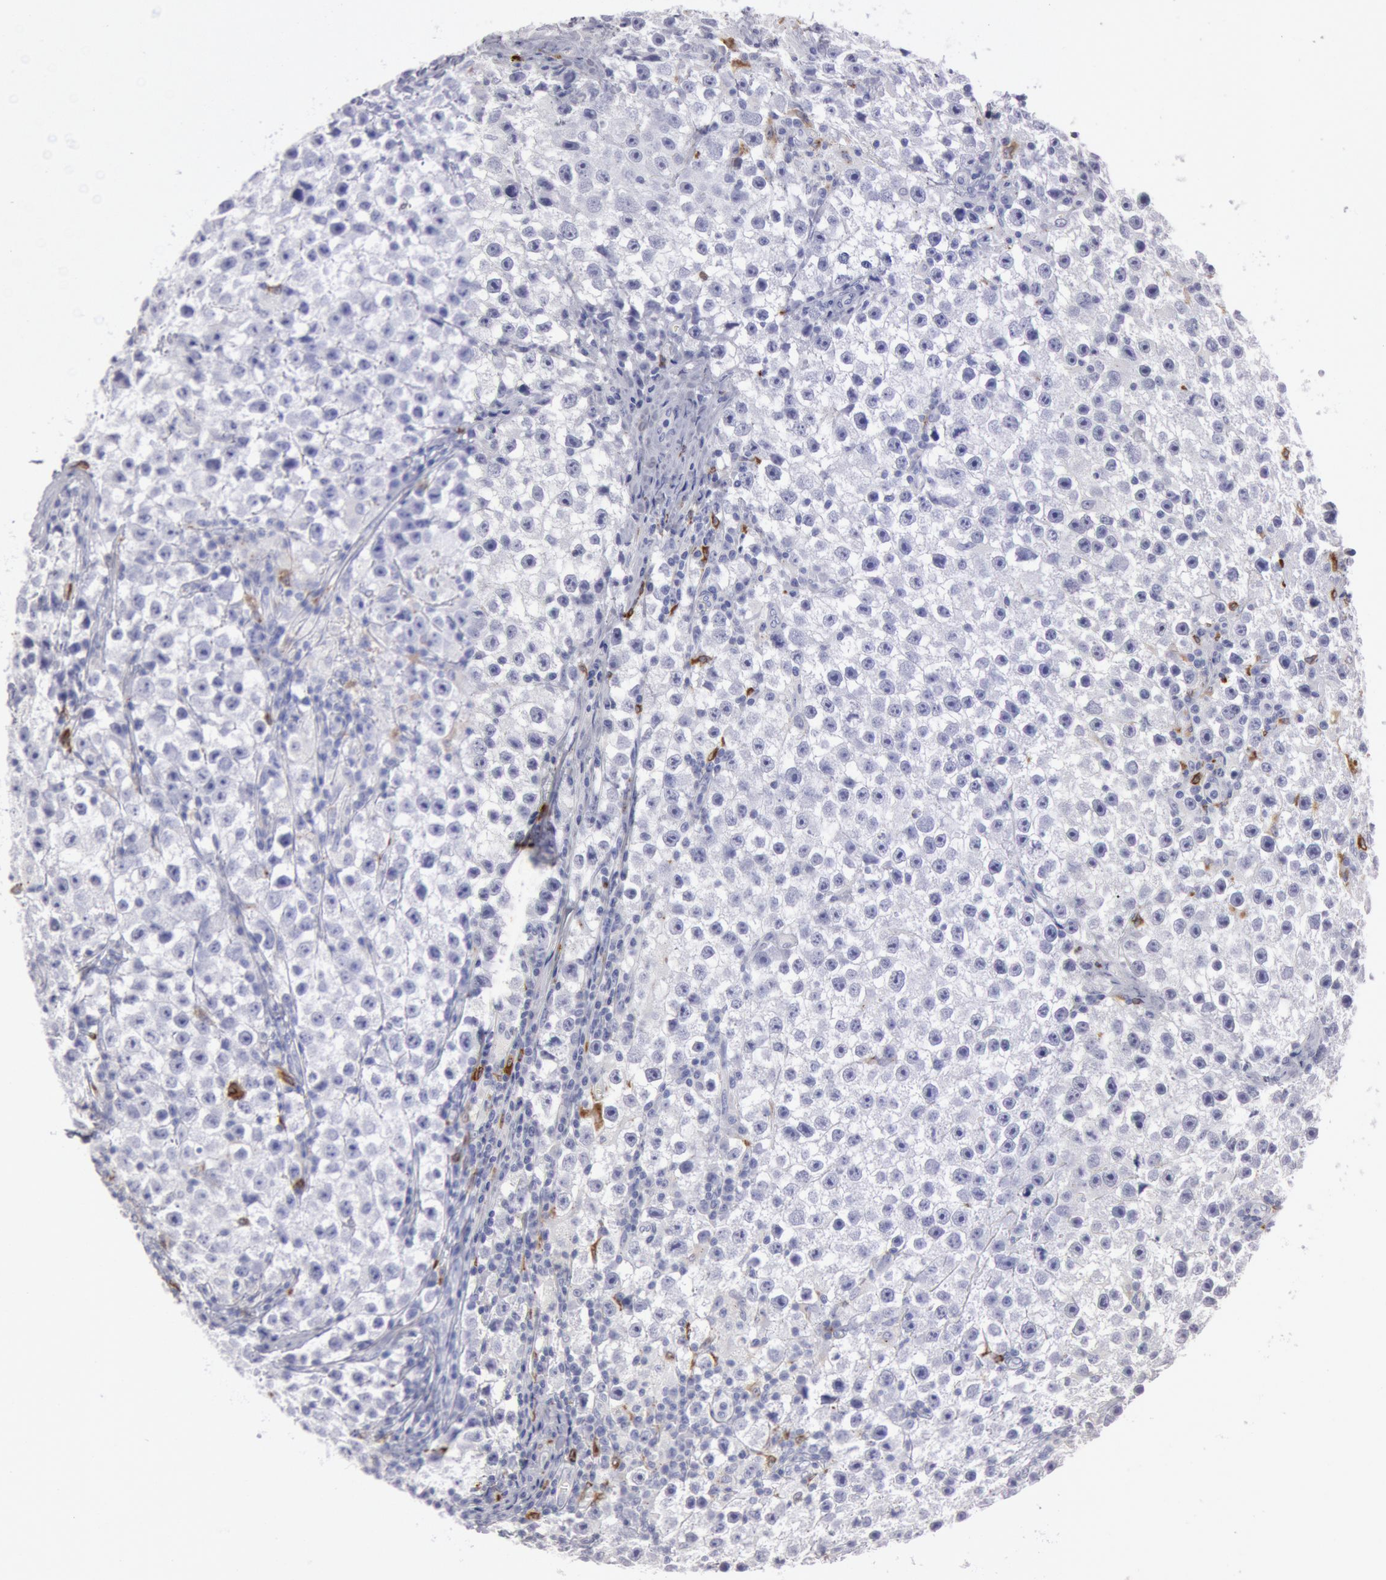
{"staining": {"intensity": "negative", "quantity": "none", "location": "none"}, "tissue": "testis cancer", "cell_type": "Tumor cells", "image_type": "cancer", "snomed": [{"axis": "morphology", "description": "Seminoma, NOS"}, {"axis": "topography", "description": "Testis"}], "caption": "Testis seminoma stained for a protein using immunohistochemistry reveals no expression tumor cells.", "gene": "FCN1", "patient": {"sex": "male", "age": 35}}